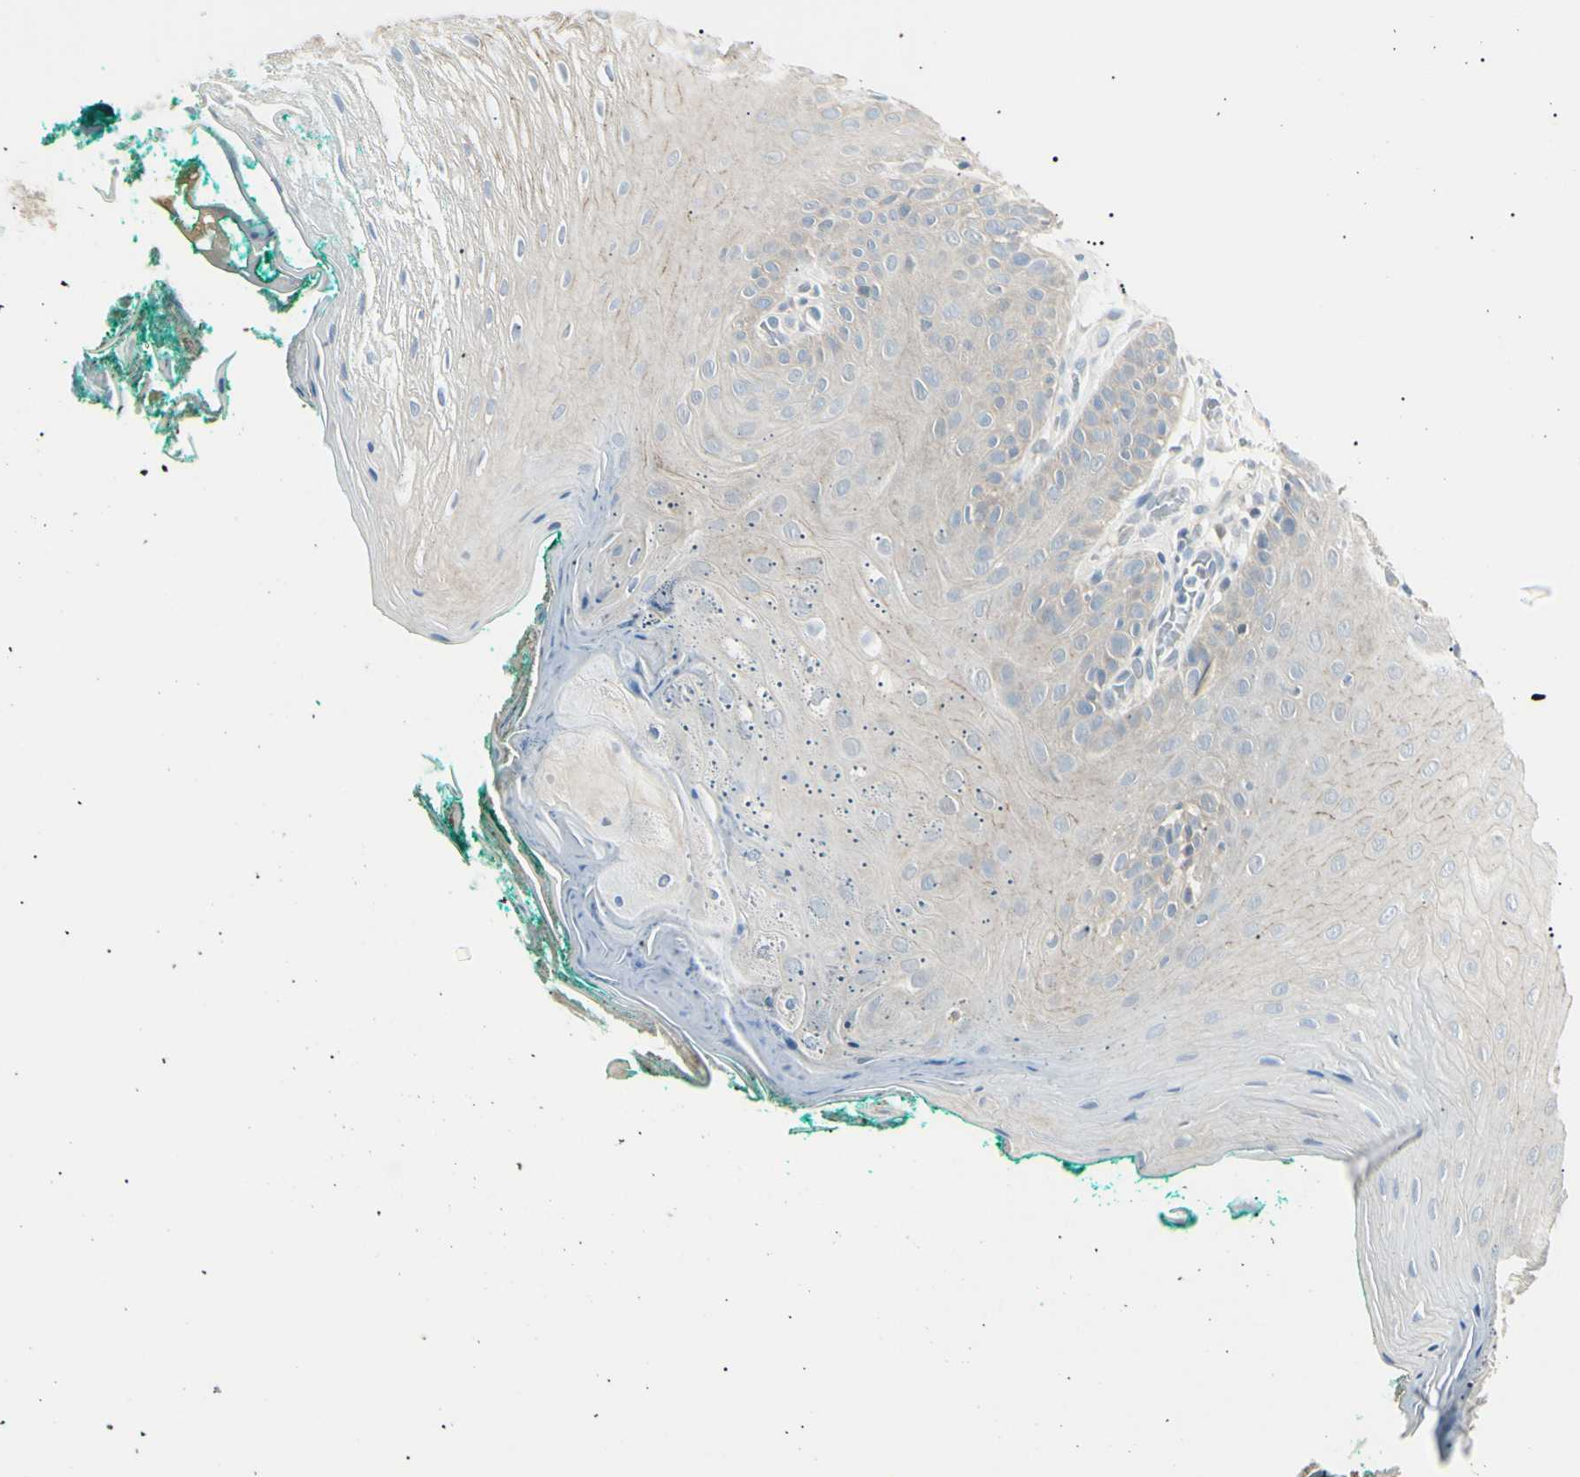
{"staining": {"intensity": "moderate", "quantity": "<25%", "location": "cytoplasmic/membranous"}, "tissue": "oral mucosa", "cell_type": "Squamous epithelial cells", "image_type": "normal", "snomed": [{"axis": "morphology", "description": "Normal tissue, NOS"}, {"axis": "topography", "description": "Skeletal muscle"}, {"axis": "topography", "description": "Oral tissue"}], "caption": "Immunohistochemical staining of normal human oral mucosa demonstrates low levels of moderate cytoplasmic/membranous staining in approximately <25% of squamous epithelial cells.", "gene": "LHPP", "patient": {"sex": "male", "age": 58}}